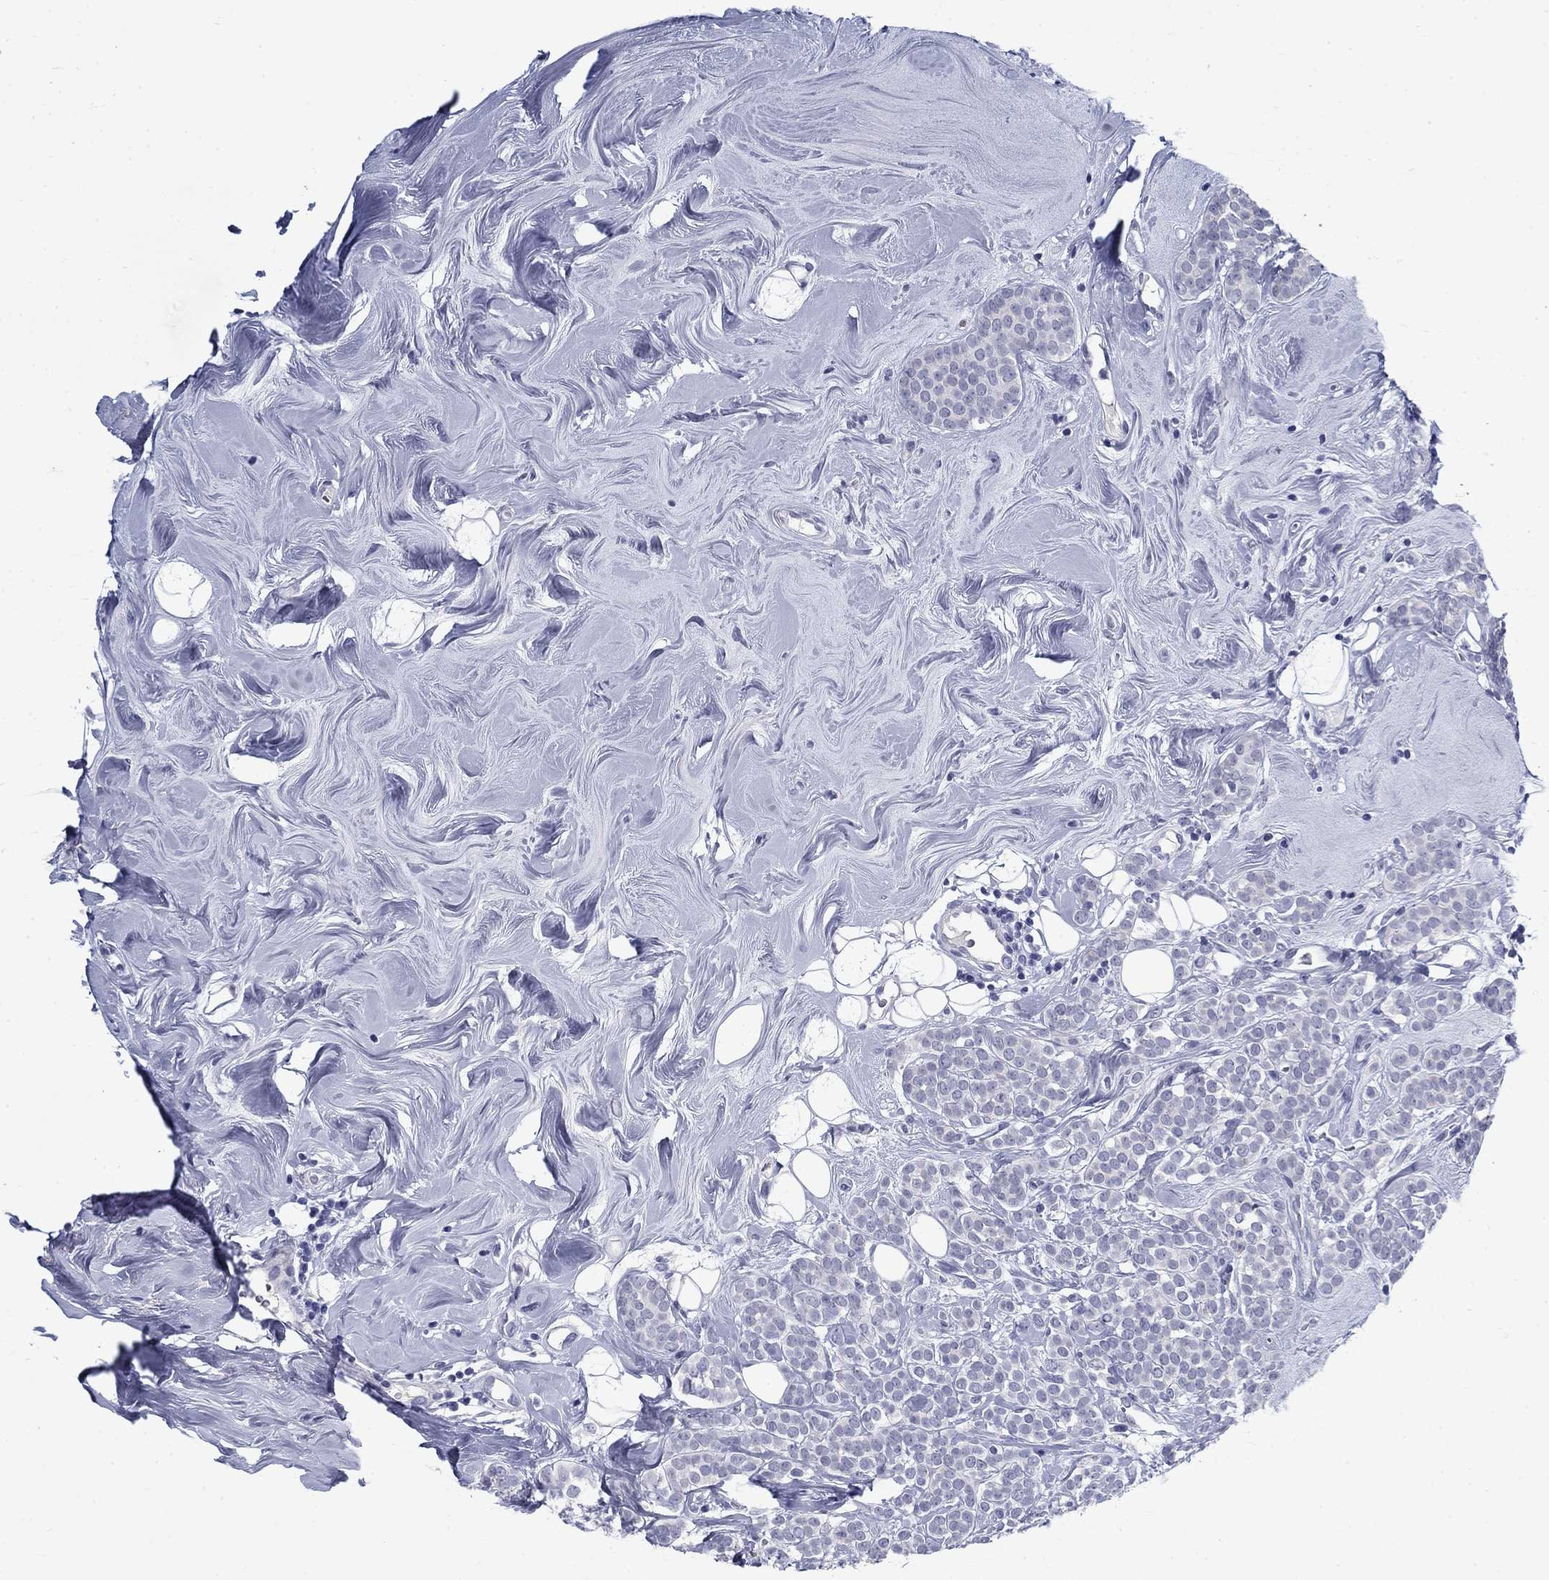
{"staining": {"intensity": "negative", "quantity": "none", "location": "none"}, "tissue": "breast cancer", "cell_type": "Tumor cells", "image_type": "cancer", "snomed": [{"axis": "morphology", "description": "Lobular carcinoma"}, {"axis": "topography", "description": "Breast"}], "caption": "An IHC photomicrograph of lobular carcinoma (breast) is shown. There is no staining in tumor cells of lobular carcinoma (breast).", "gene": "C4orf19", "patient": {"sex": "female", "age": 49}}